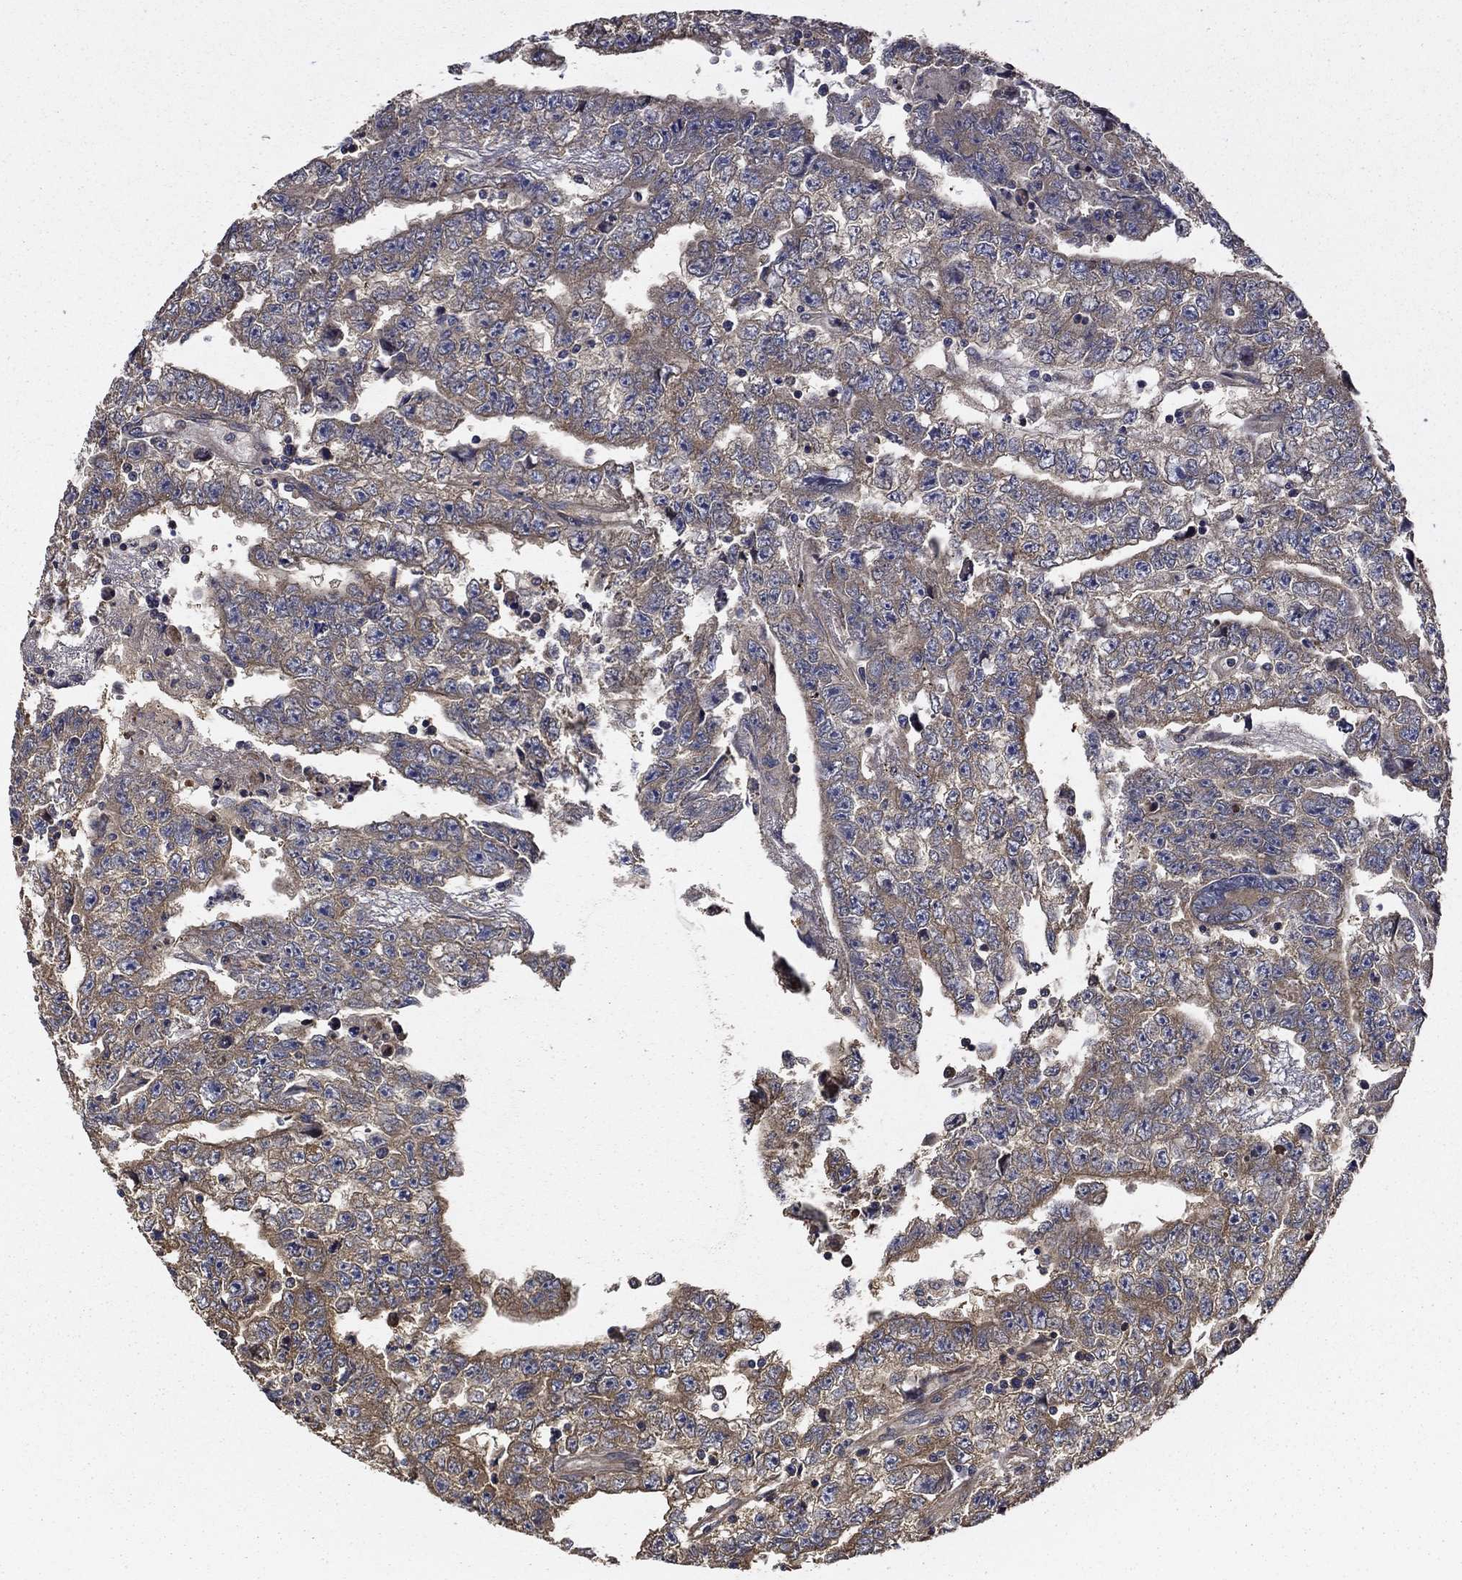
{"staining": {"intensity": "moderate", "quantity": "25%-75%", "location": "cytoplasmic/membranous"}, "tissue": "testis cancer", "cell_type": "Tumor cells", "image_type": "cancer", "snomed": [{"axis": "morphology", "description": "Carcinoma, Embryonal, NOS"}, {"axis": "topography", "description": "Testis"}], "caption": "Immunohistochemistry image of human testis embryonal carcinoma stained for a protein (brown), which reveals medium levels of moderate cytoplasmic/membranous staining in about 25%-75% of tumor cells.", "gene": "BABAM2", "patient": {"sex": "male", "age": 25}}